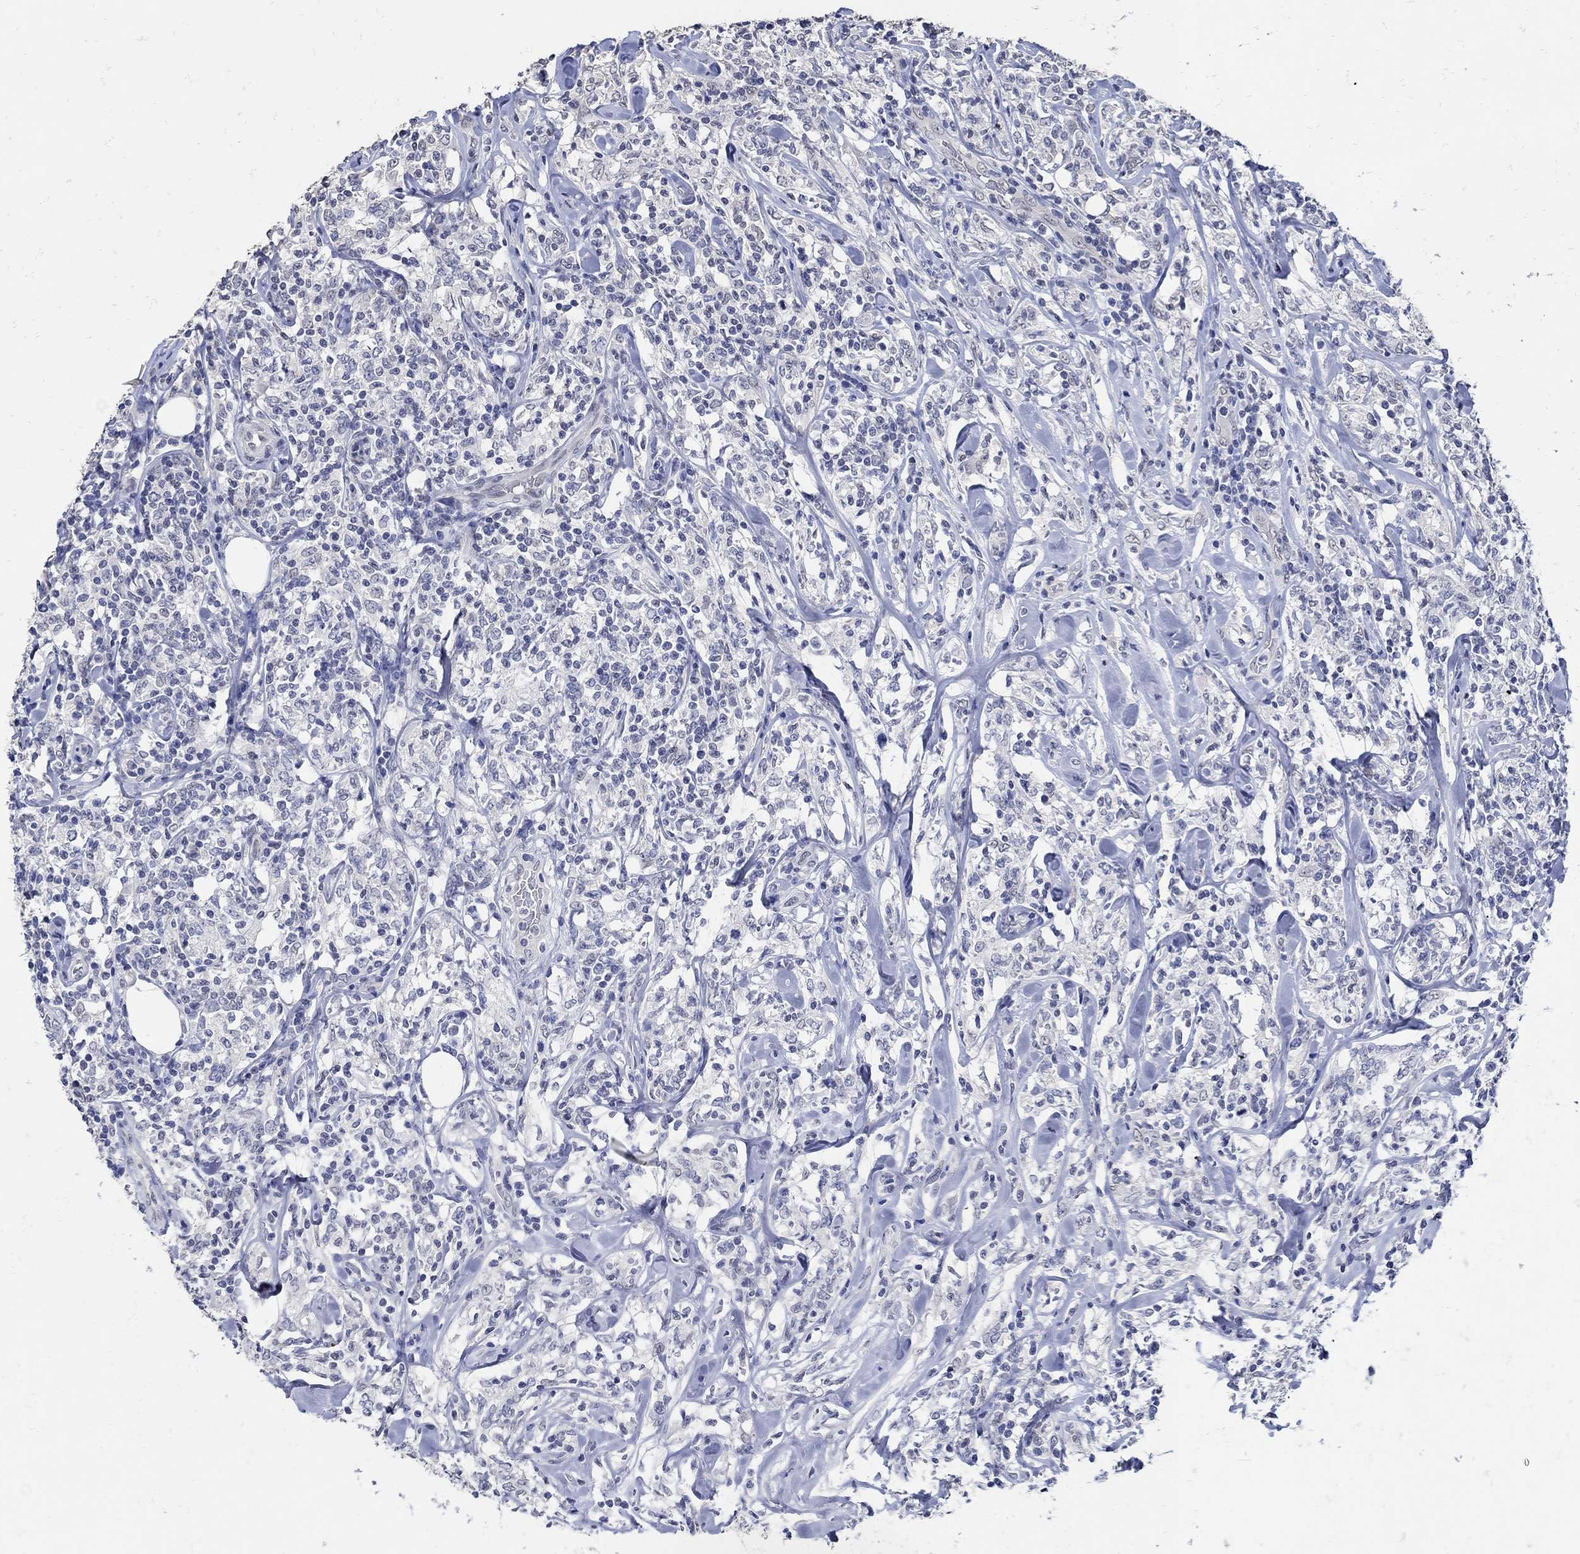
{"staining": {"intensity": "negative", "quantity": "none", "location": "none"}, "tissue": "lymphoma", "cell_type": "Tumor cells", "image_type": "cancer", "snomed": [{"axis": "morphology", "description": "Malignant lymphoma, non-Hodgkin's type, High grade"}, {"axis": "topography", "description": "Lymph node"}], "caption": "Micrograph shows no protein staining in tumor cells of lymphoma tissue. The staining was performed using DAB (3,3'-diaminobenzidine) to visualize the protein expression in brown, while the nuclei were stained in blue with hematoxylin (Magnification: 20x).", "gene": "KCNN3", "patient": {"sex": "female", "age": 84}}